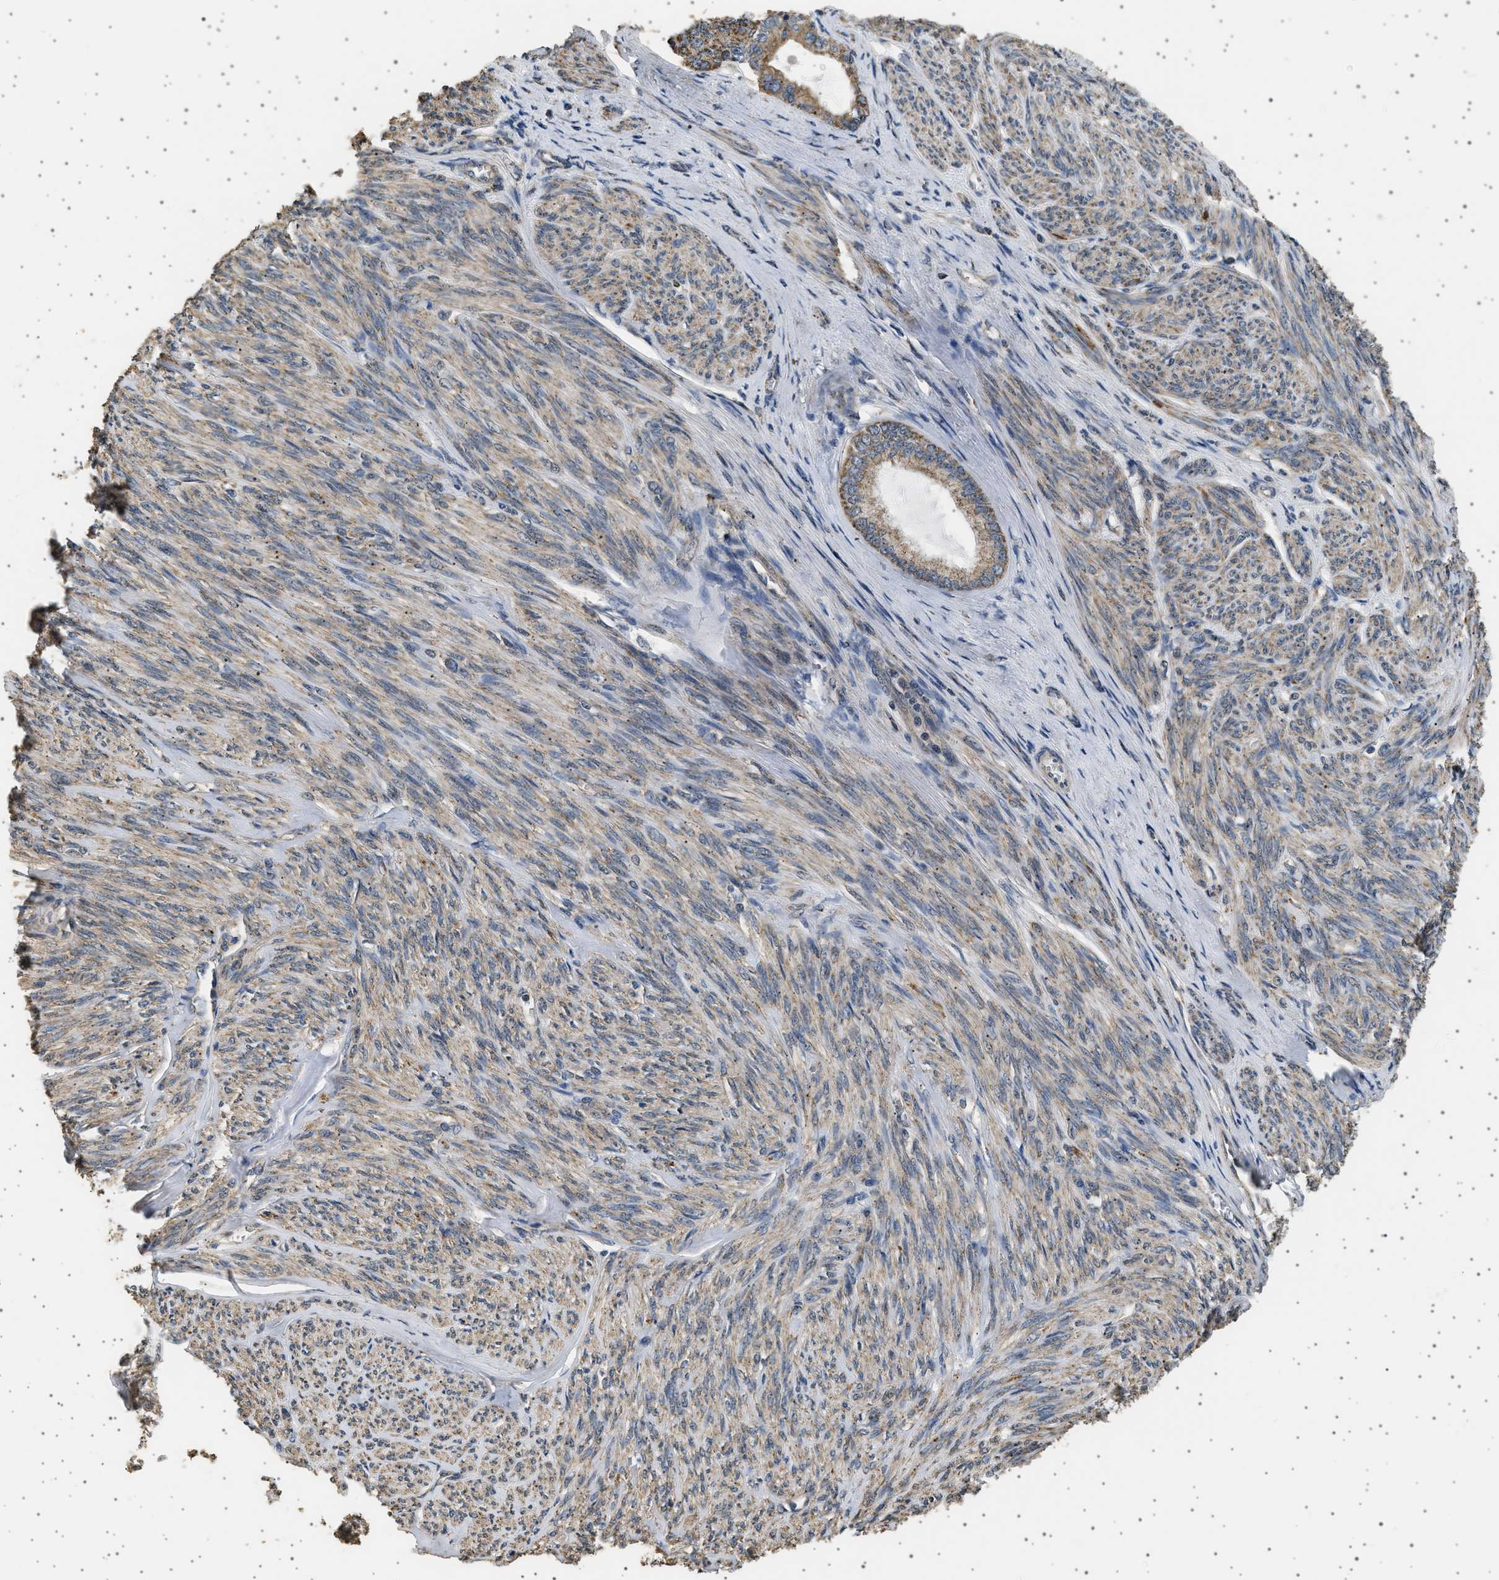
{"staining": {"intensity": "moderate", "quantity": ">75%", "location": "cytoplasmic/membranous"}, "tissue": "endometrial cancer", "cell_type": "Tumor cells", "image_type": "cancer", "snomed": [{"axis": "morphology", "description": "Adenocarcinoma, NOS"}, {"axis": "topography", "description": "Endometrium"}], "caption": "DAB (3,3'-diaminobenzidine) immunohistochemical staining of human endometrial cancer exhibits moderate cytoplasmic/membranous protein staining in about >75% of tumor cells. The protein of interest is shown in brown color, while the nuclei are stained blue.", "gene": "KCNA4", "patient": {"sex": "female", "age": 86}}